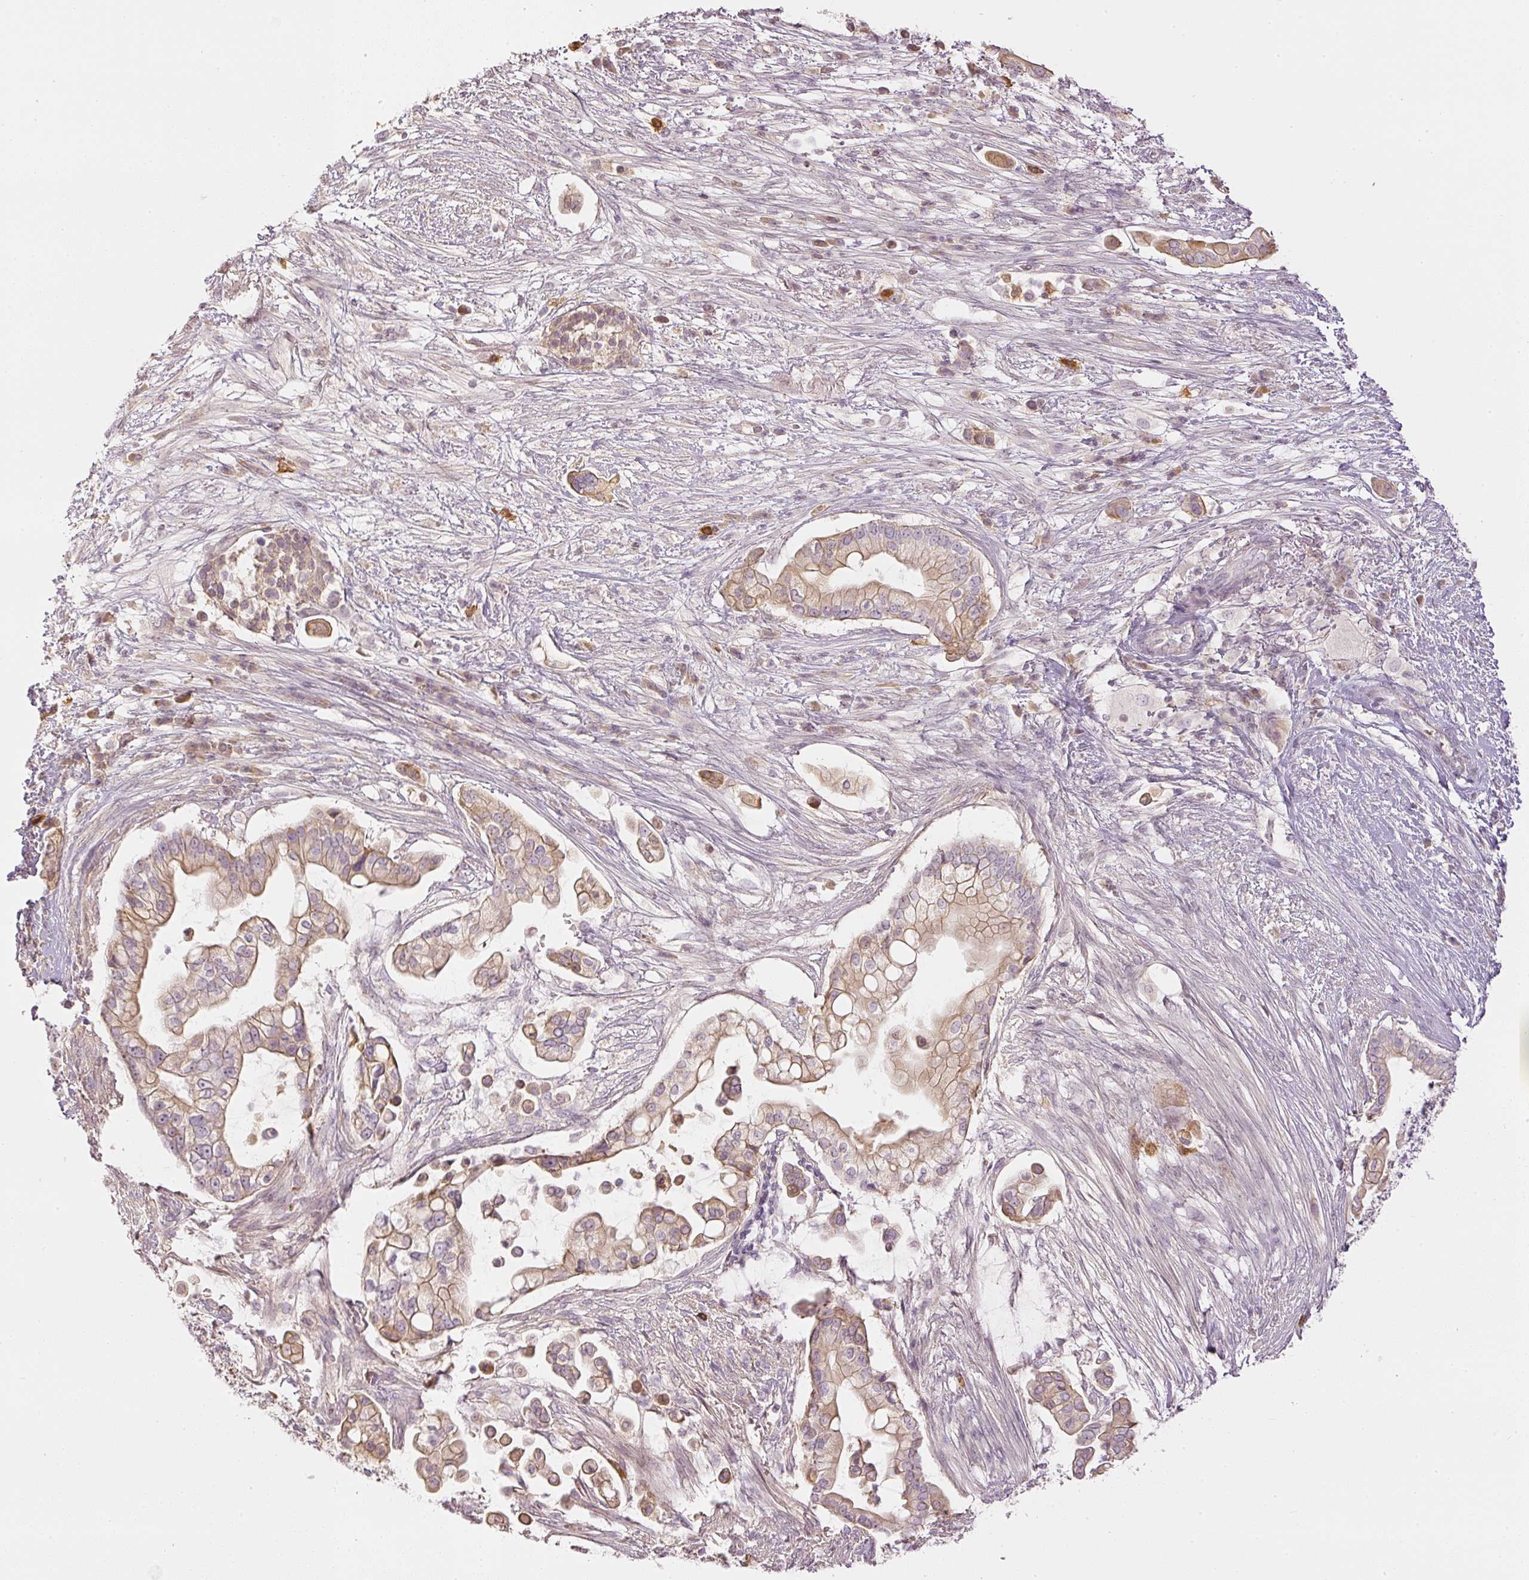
{"staining": {"intensity": "moderate", "quantity": "25%-75%", "location": "cytoplasmic/membranous"}, "tissue": "pancreatic cancer", "cell_type": "Tumor cells", "image_type": "cancer", "snomed": [{"axis": "morphology", "description": "Adenocarcinoma, NOS"}, {"axis": "topography", "description": "Pancreas"}], "caption": "About 25%-75% of tumor cells in human pancreatic cancer reveal moderate cytoplasmic/membranous protein staining as visualized by brown immunohistochemical staining.", "gene": "GZMA", "patient": {"sex": "female", "age": 69}}